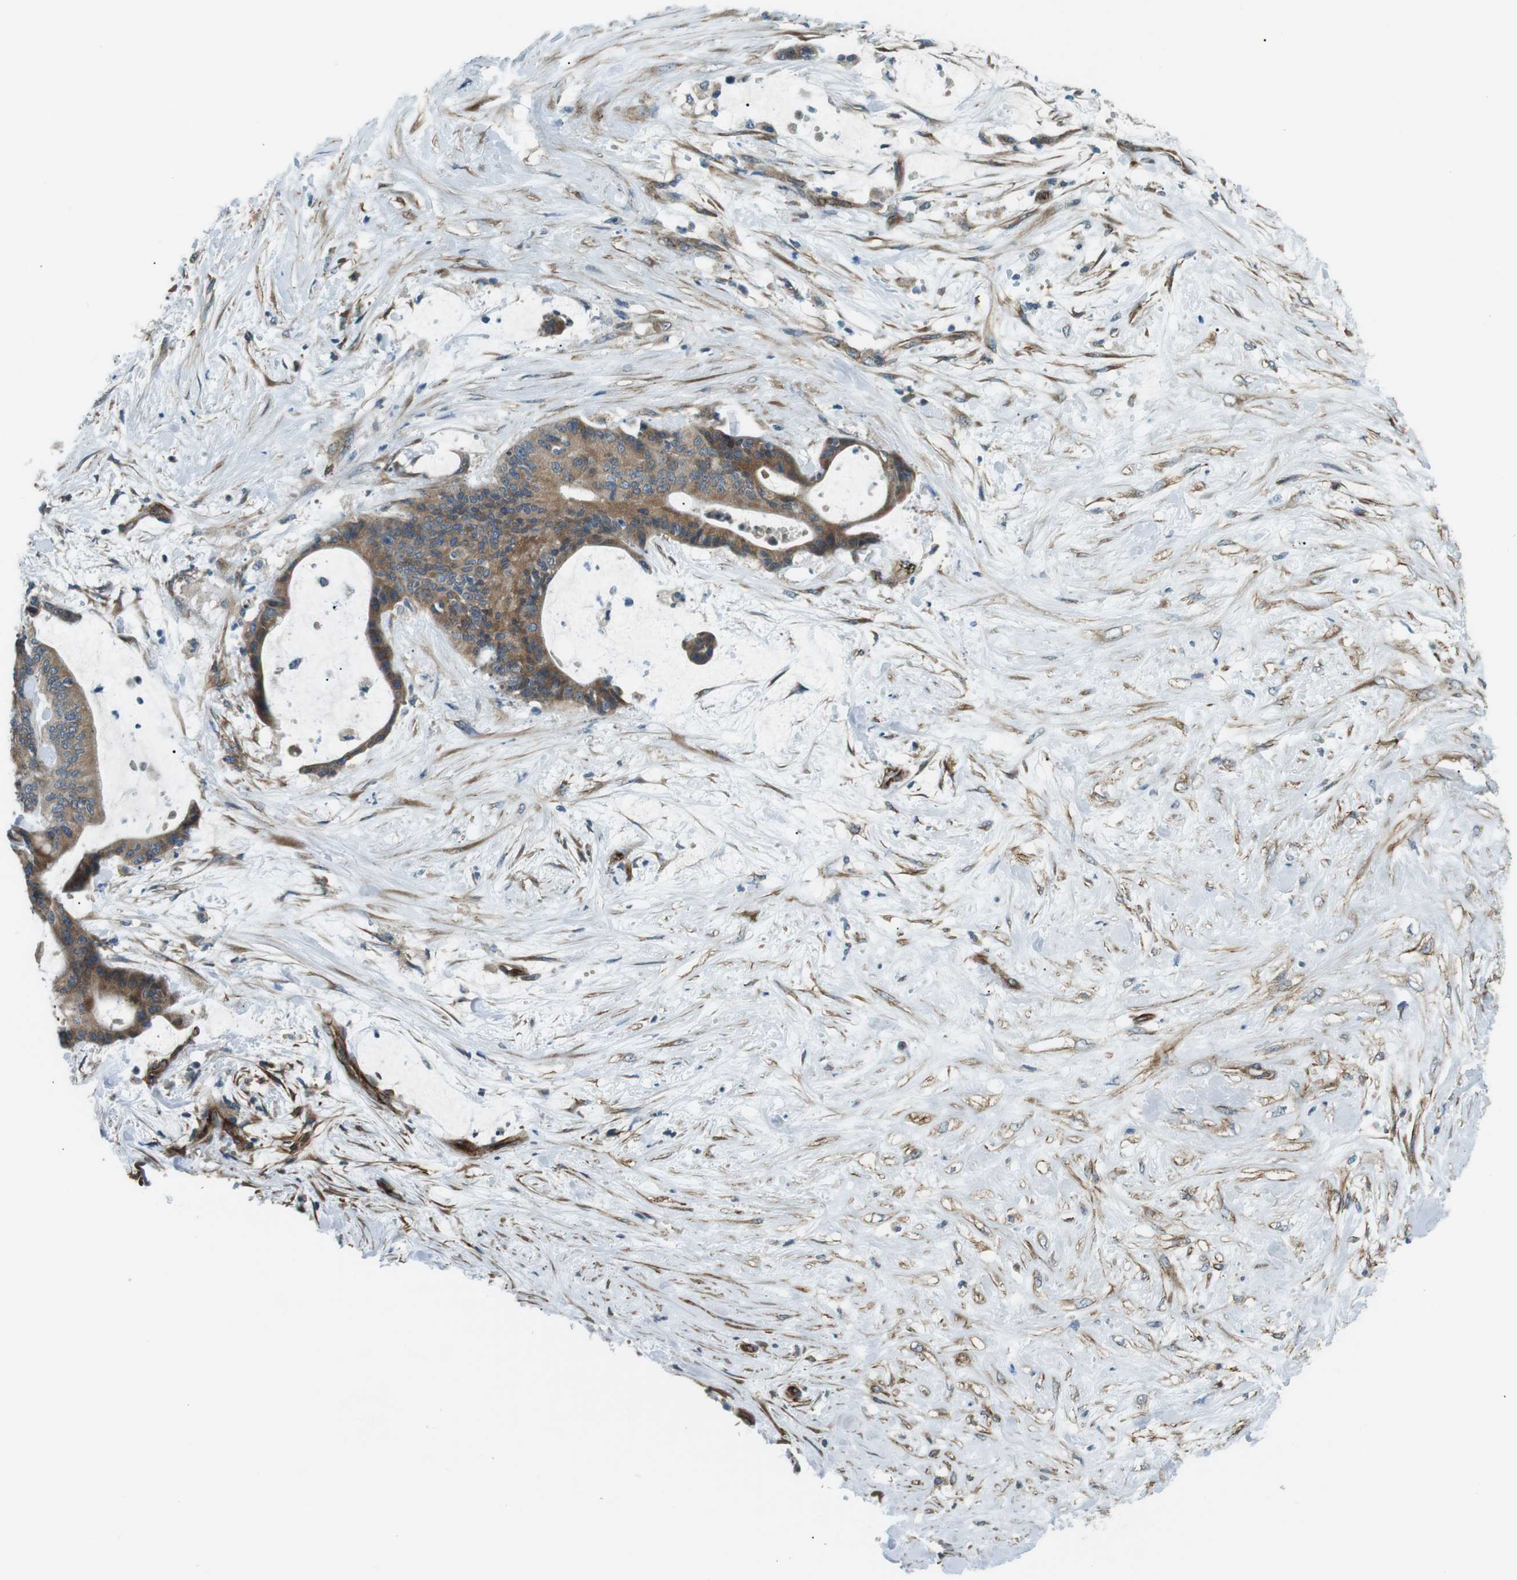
{"staining": {"intensity": "moderate", "quantity": ">75%", "location": "cytoplasmic/membranous"}, "tissue": "liver cancer", "cell_type": "Tumor cells", "image_type": "cancer", "snomed": [{"axis": "morphology", "description": "Cholangiocarcinoma"}, {"axis": "topography", "description": "Liver"}], "caption": "This is a photomicrograph of immunohistochemistry (IHC) staining of cholangiocarcinoma (liver), which shows moderate staining in the cytoplasmic/membranous of tumor cells.", "gene": "ODR4", "patient": {"sex": "female", "age": 73}}